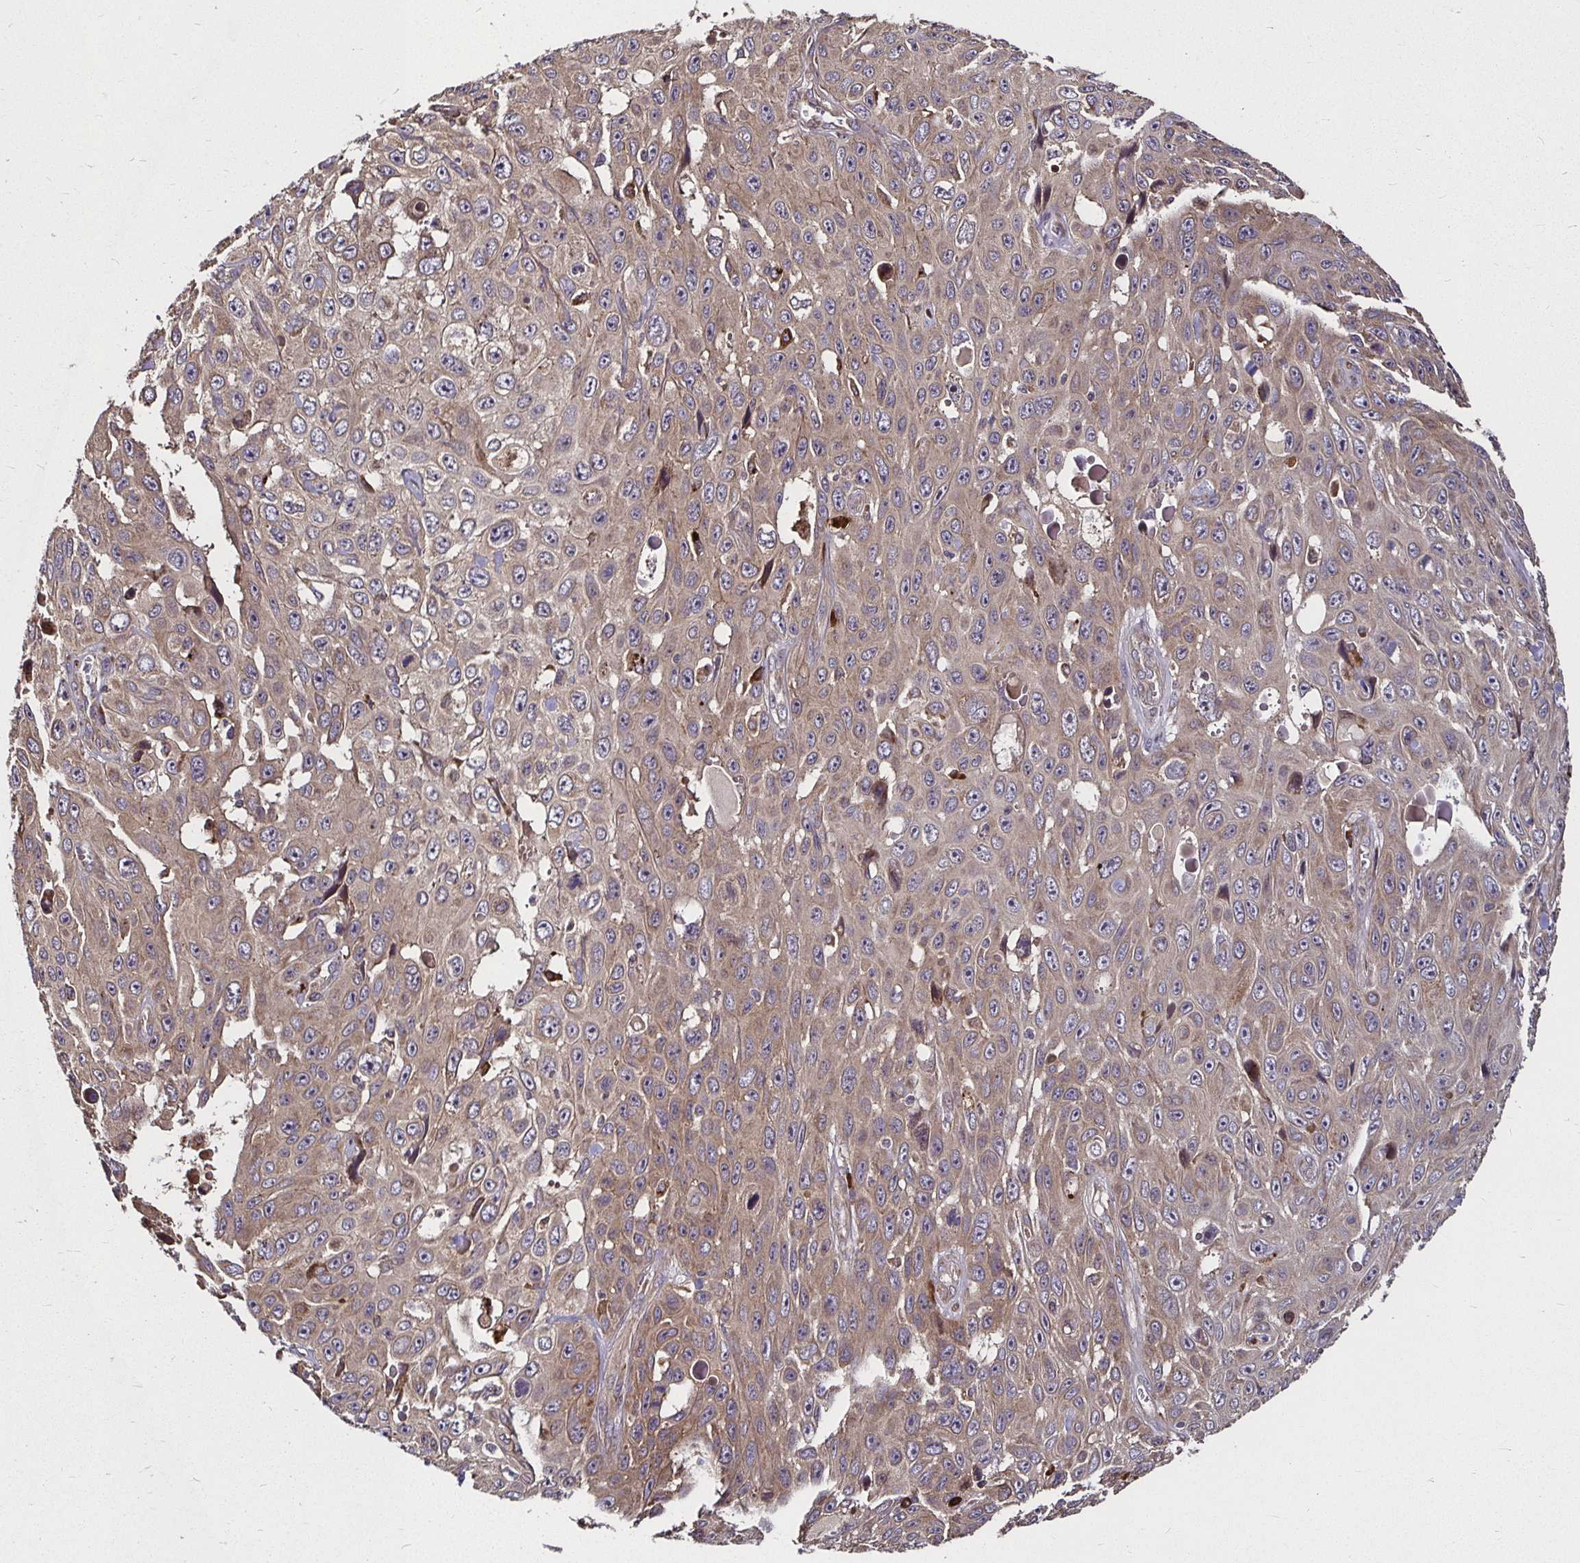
{"staining": {"intensity": "weak", "quantity": ">75%", "location": "cytoplasmic/membranous"}, "tissue": "skin cancer", "cell_type": "Tumor cells", "image_type": "cancer", "snomed": [{"axis": "morphology", "description": "Squamous cell carcinoma, NOS"}, {"axis": "topography", "description": "Skin"}], "caption": "Brown immunohistochemical staining in human skin squamous cell carcinoma demonstrates weak cytoplasmic/membranous expression in about >75% of tumor cells.", "gene": "MLST8", "patient": {"sex": "male", "age": 82}}